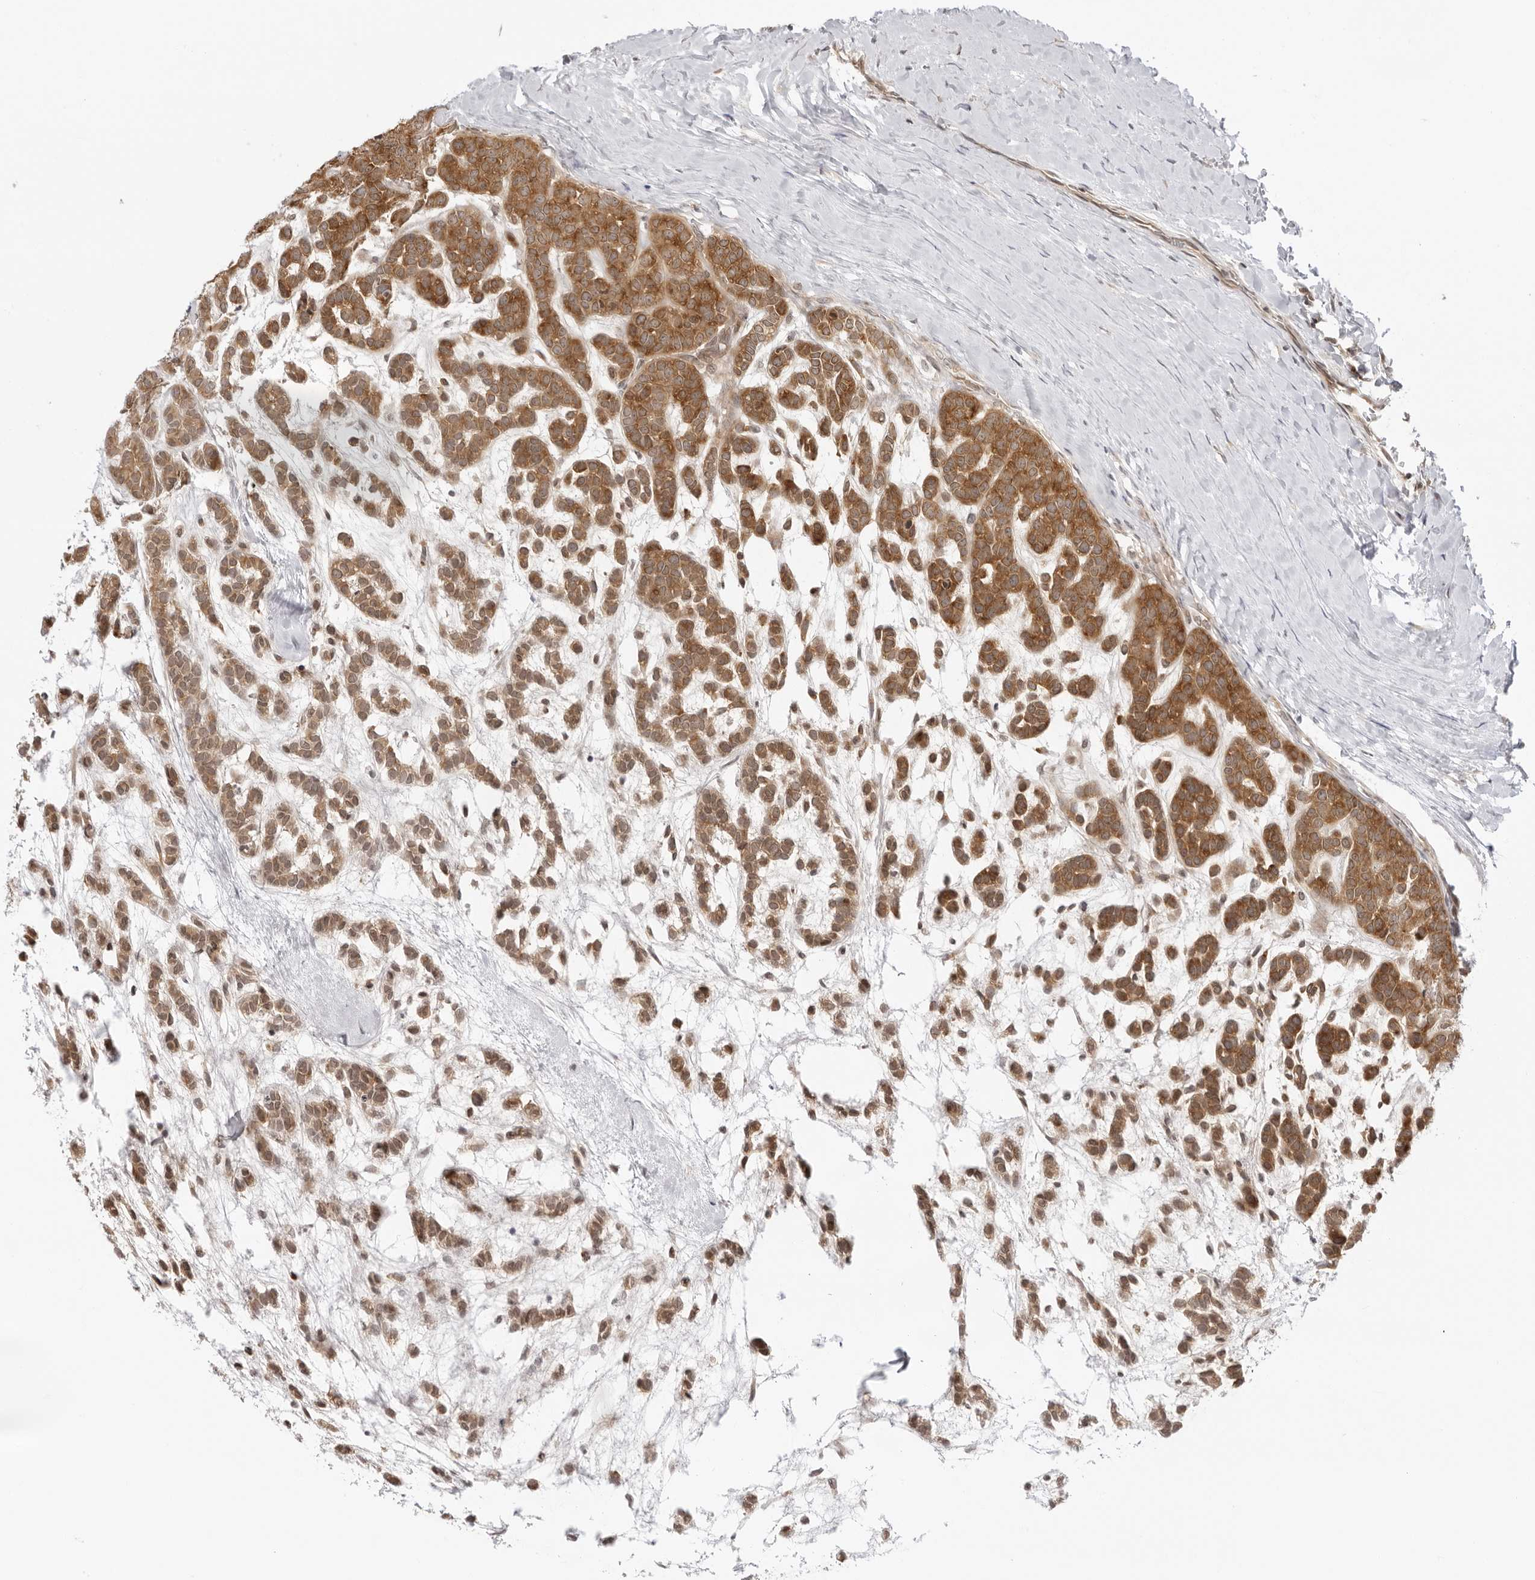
{"staining": {"intensity": "strong", "quantity": ">75%", "location": "cytoplasmic/membranous"}, "tissue": "head and neck cancer", "cell_type": "Tumor cells", "image_type": "cancer", "snomed": [{"axis": "morphology", "description": "Adenocarcinoma, NOS"}, {"axis": "morphology", "description": "Adenoma, NOS"}, {"axis": "topography", "description": "Head-Neck"}], "caption": "Tumor cells show high levels of strong cytoplasmic/membranous expression in approximately >75% of cells in human head and neck adenoma.", "gene": "PRRC2C", "patient": {"sex": "female", "age": 55}}